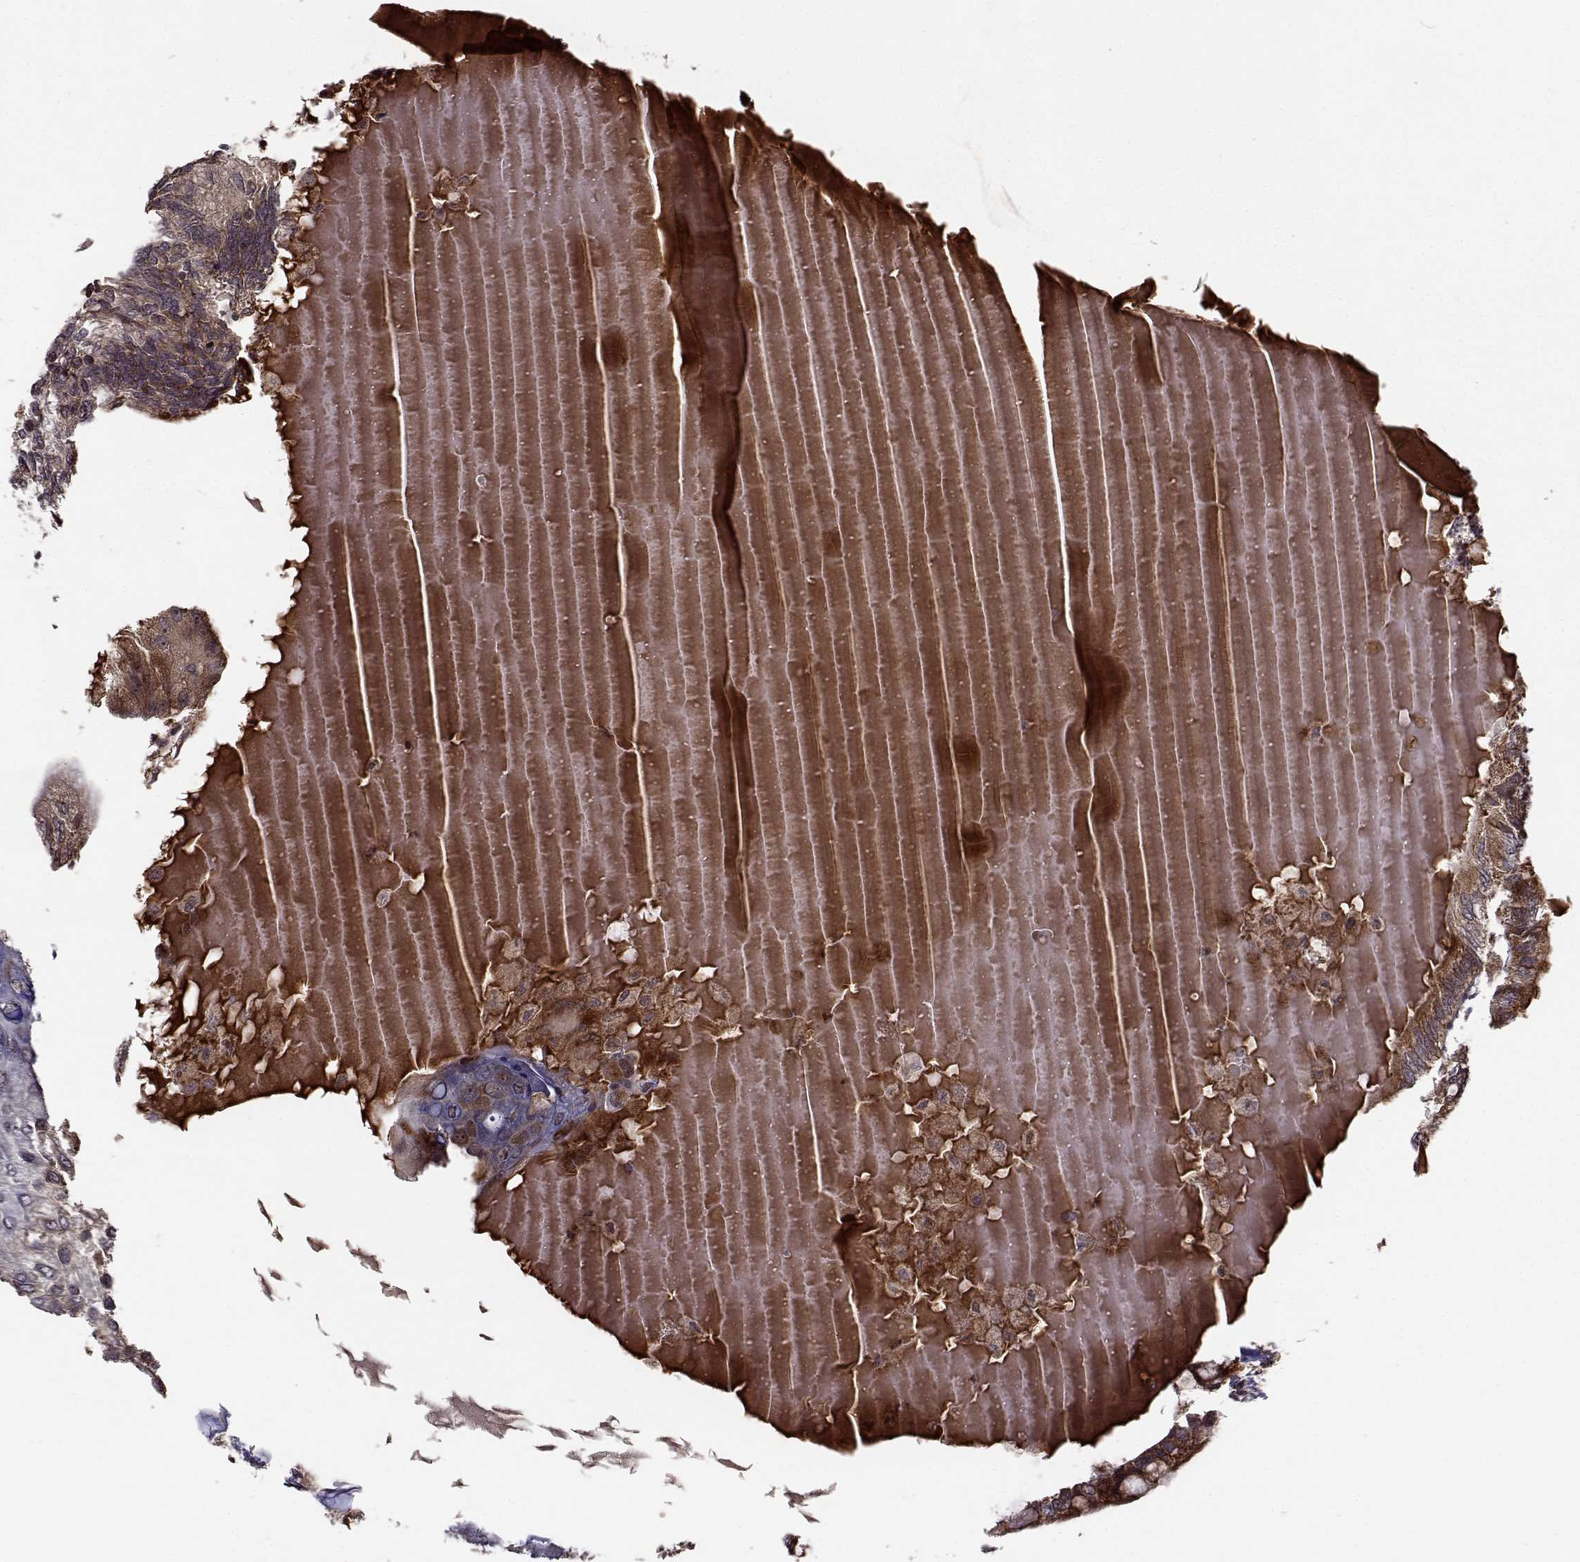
{"staining": {"intensity": "strong", "quantity": "25%-75%", "location": "cytoplasmic/membranous"}, "tissue": "testis cancer", "cell_type": "Tumor cells", "image_type": "cancer", "snomed": [{"axis": "morphology", "description": "Seminoma, NOS"}, {"axis": "morphology", "description": "Carcinoma, Embryonal, NOS"}, {"axis": "topography", "description": "Testis"}], "caption": "Protein staining shows strong cytoplasmic/membranous staining in about 25%-75% of tumor cells in embryonal carcinoma (testis).", "gene": "RPL31", "patient": {"sex": "male", "age": 41}}